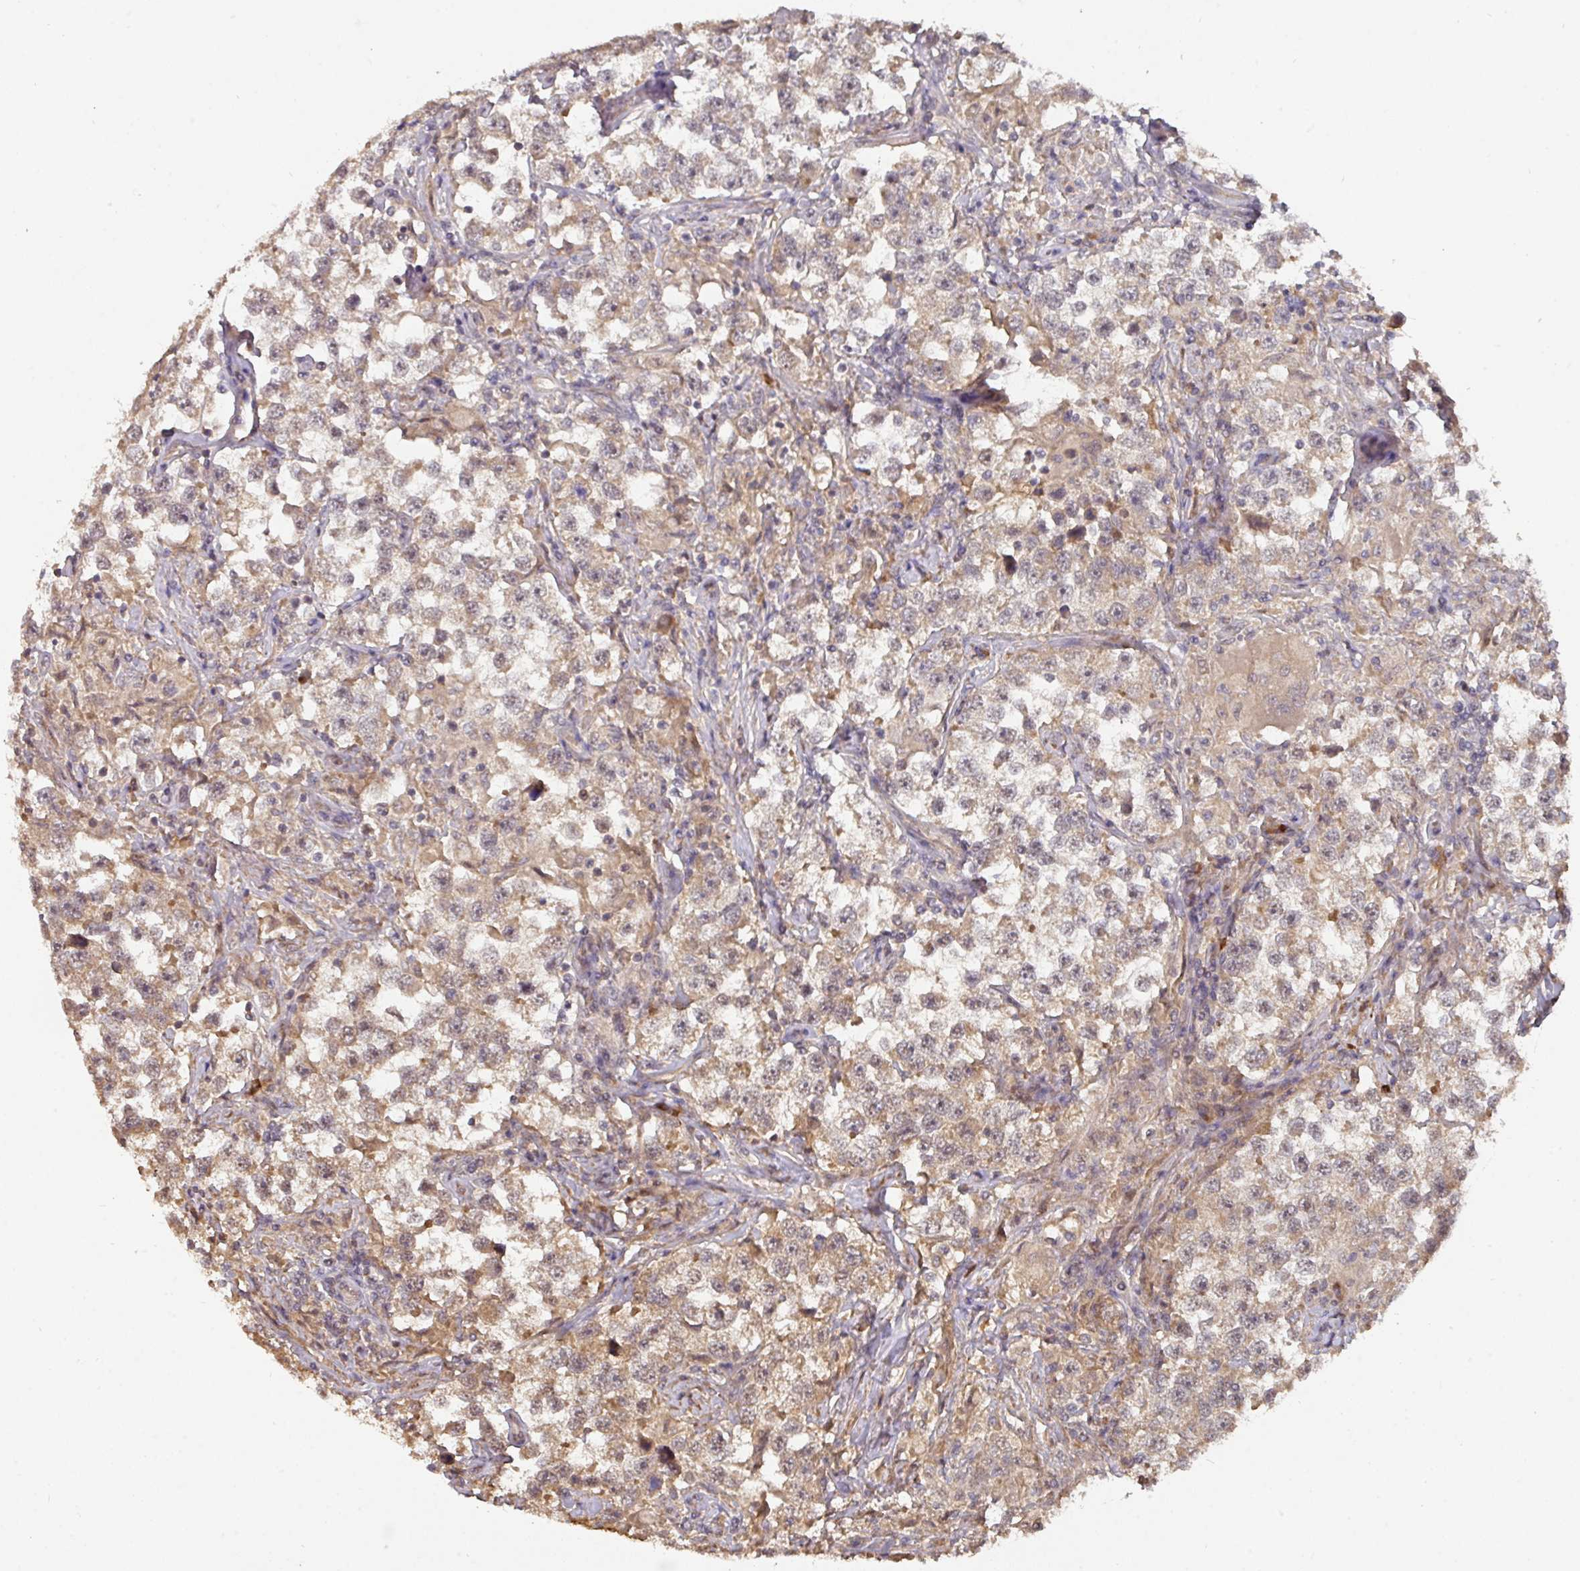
{"staining": {"intensity": "weak", "quantity": "25%-75%", "location": "cytoplasmic/membranous"}, "tissue": "testis cancer", "cell_type": "Tumor cells", "image_type": "cancer", "snomed": [{"axis": "morphology", "description": "Seminoma, NOS"}, {"axis": "topography", "description": "Testis"}], "caption": "Weak cytoplasmic/membranous positivity for a protein is identified in about 25%-75% of tumor cells of testis cancer (seminoma) using immunohistochemistry (IHC).", "gene": "ACVR2B", "patient": {"sex": "male", "age": 46}}